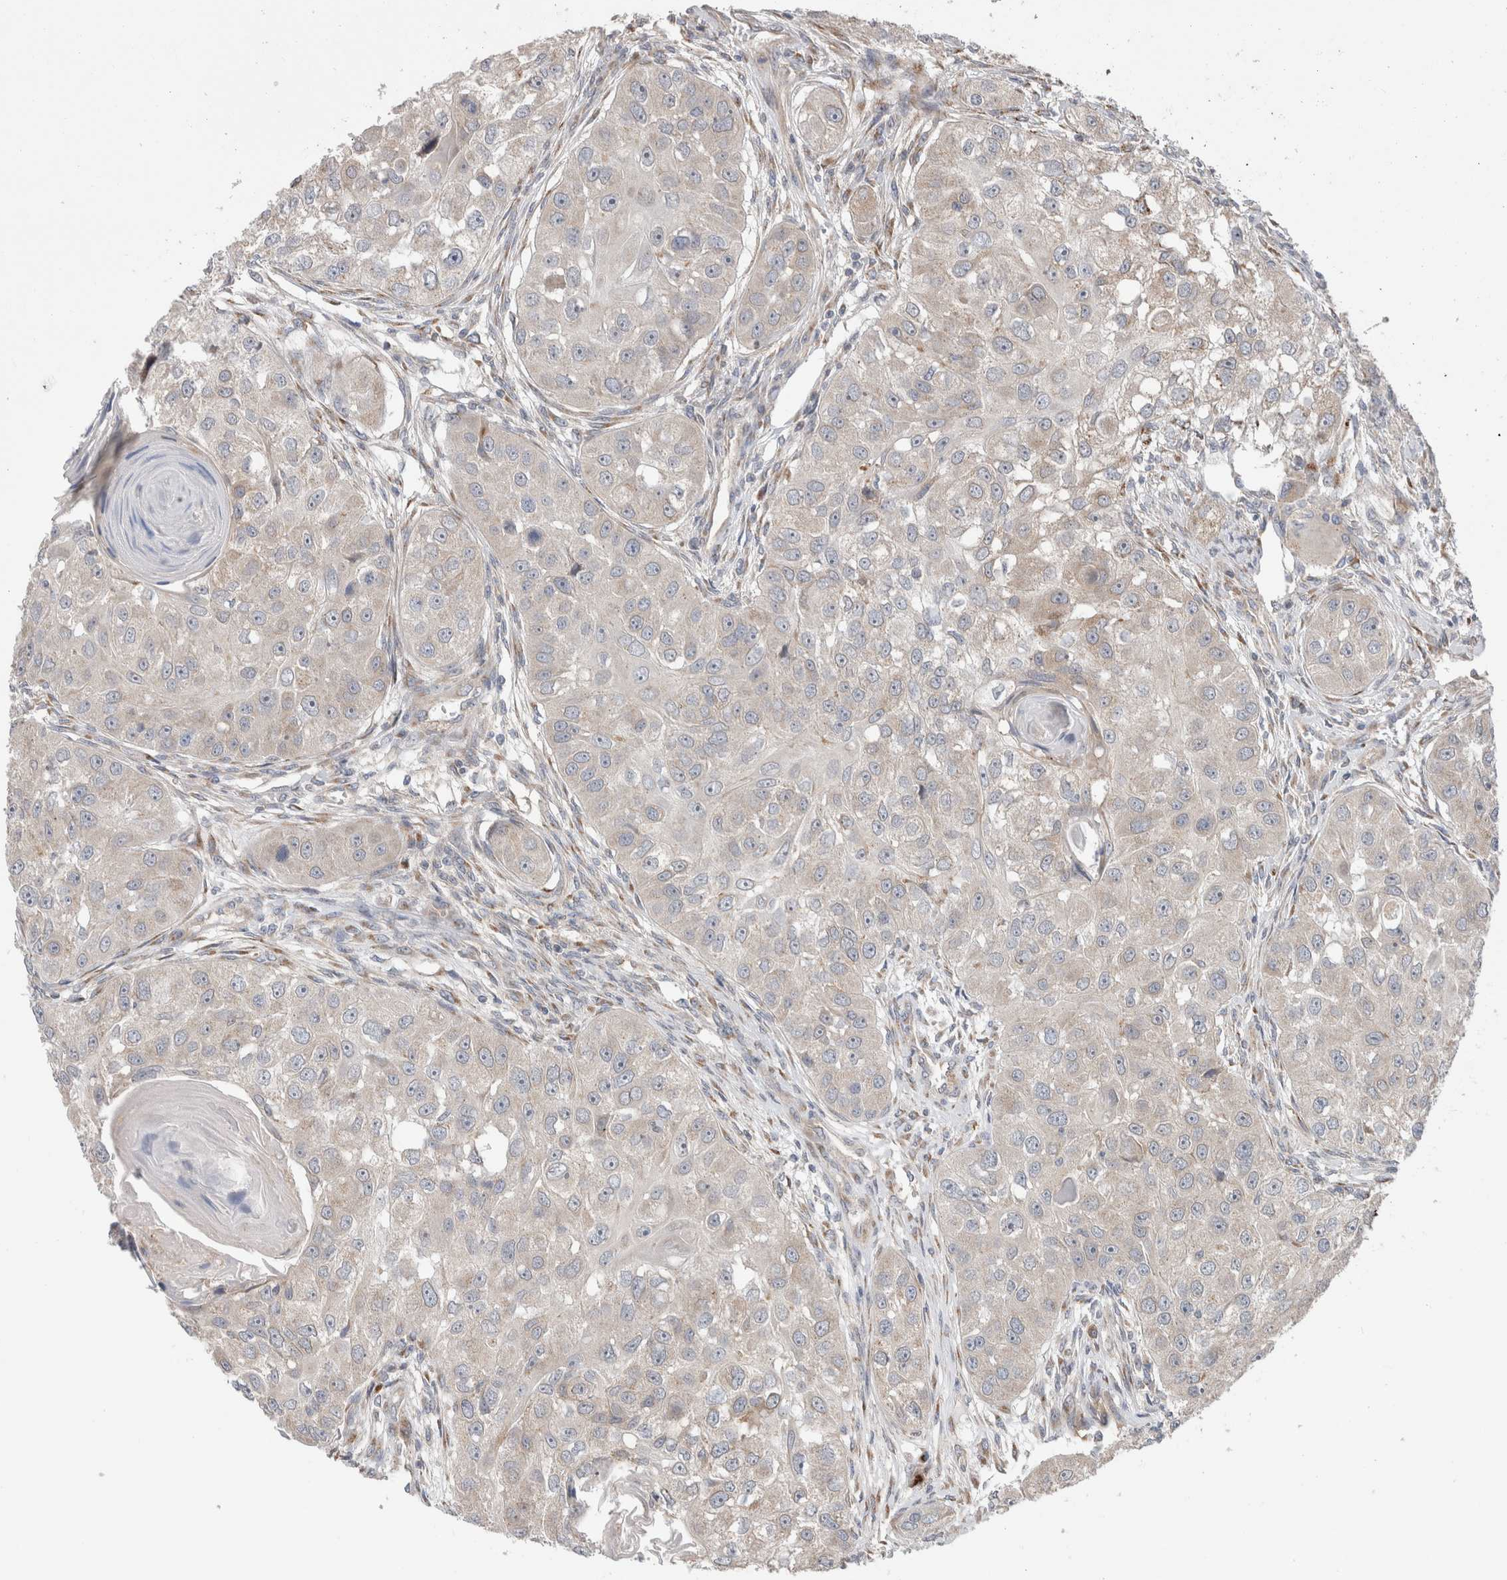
{"staining": {"intensity": "weak", "quantity": "<25%", "location": "cytoplasmic/membranous"}, "tissue": "head and neck cancer", "cell_type": "Tumor cells", "image_type": "cancer", "snomed": [{"axis": "morphology", "description": "Normal tissue, NOS"}, {"axis": "morphology", "description": "Squamous cell carcinoma, NOS"}, {"axis": "topography", "description": "Skeletal muscle"}, {"axis": "topography", "description": "Head-Neck"}], "caption": "Head and neck squamous cell carcinoma stained for a protein using immunohistochemistry (IHC) reveals no expression tumor cells.", "gene": "TRIM5", "patient": {"sex": "male", "age": 51}}